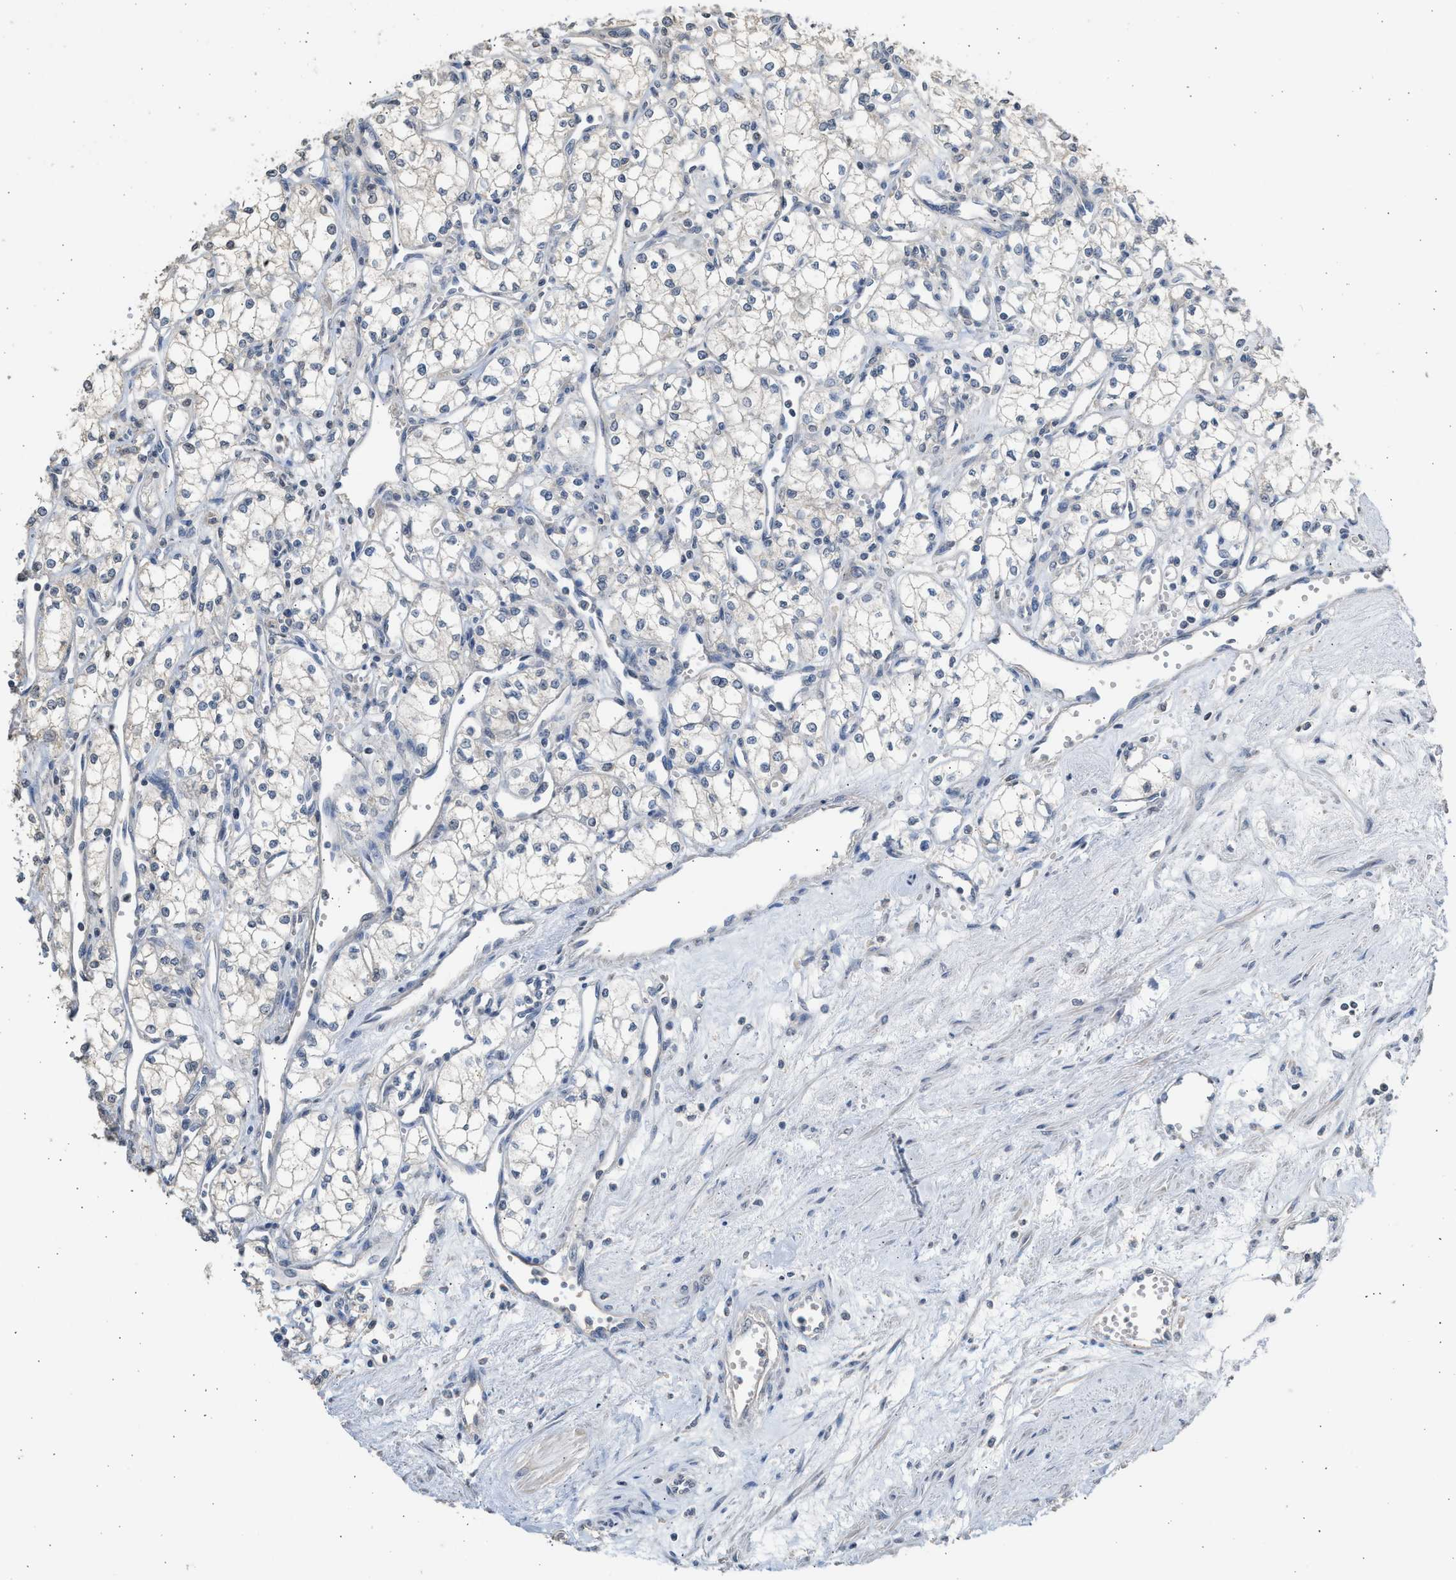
{"staining": {"intensity": "negative", "quantity": "none", "location": "none"}, "tissue": "renal cancer", "cell_type": "Tumor cells", "image_type": "cancer", "snomed": [{"axis": "morphology", "description": "Adenocarcinoma, NOS"}, {"axis": "topography", "description": "Kidney"}], "caption": "This is a image of immunohistochemistry (IHC) staining of adenocarcinoma (renal), which shows no positivity in tumor cells. The staining was performed using DAB (3,3'-diaminobenzidine) to visualize the protein expression in brown, while the nuclei were stained in blue with hematoxylin (Magnification: 20x).", "gene": "SULT2A1", "patient": {"sex": "male", "age": 59}}